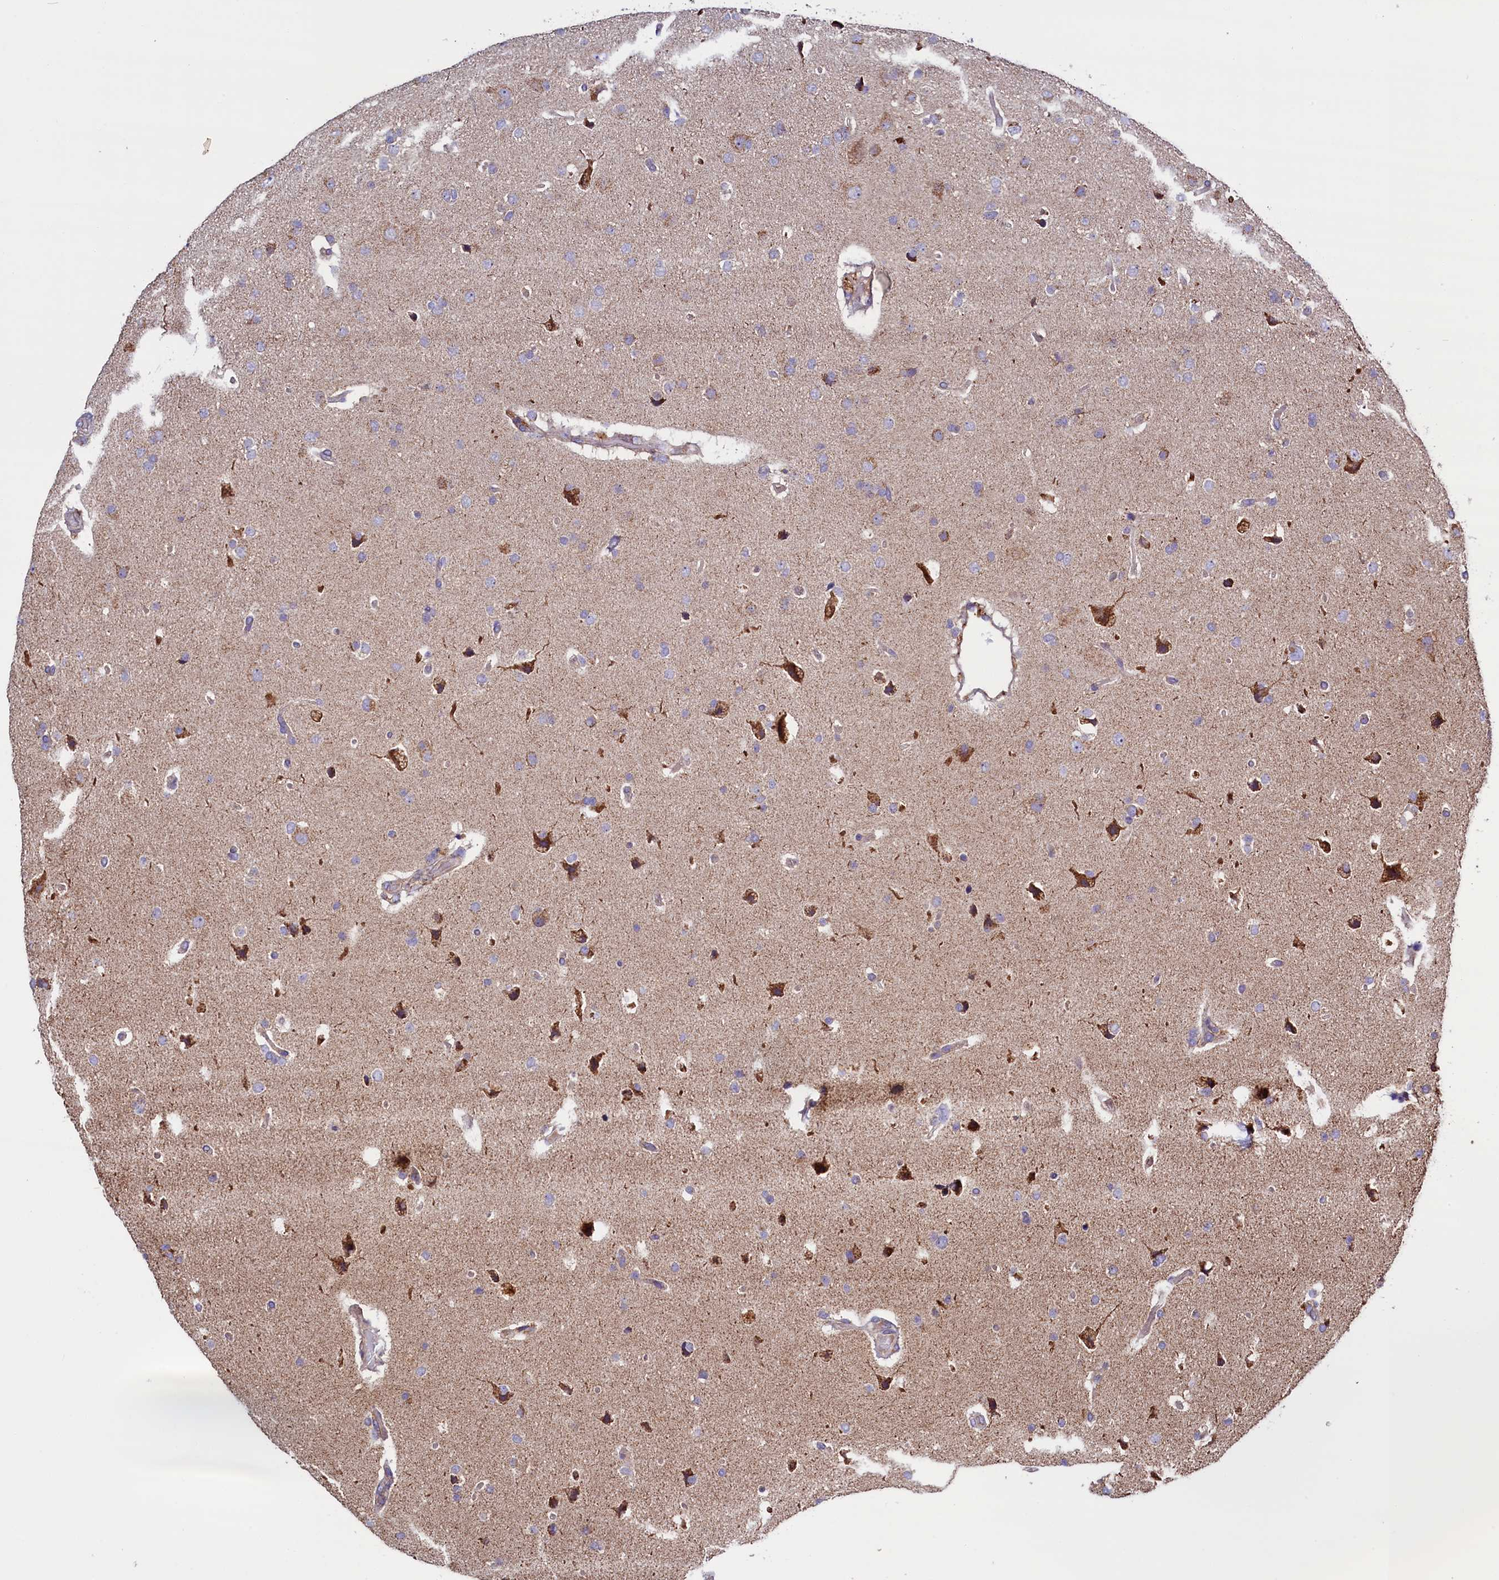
{"staining": {"intensity": "negative", "quantity": "none", "location": "none"}, "tissue": "glioma", "cell_type": "Tumor cells", "image_type": "cancer", "snomed": [{"axis": "morphology", "description": "Glioma, malignant, High grade"}, {"axis": "topography", "description": "Brain"}], "caption": "An image of human malignant glioma (high-grade) is negative for staining in tumor cells.", "gene": "ZSWIM1", "patient": {"sex": "male", "age": 72}}